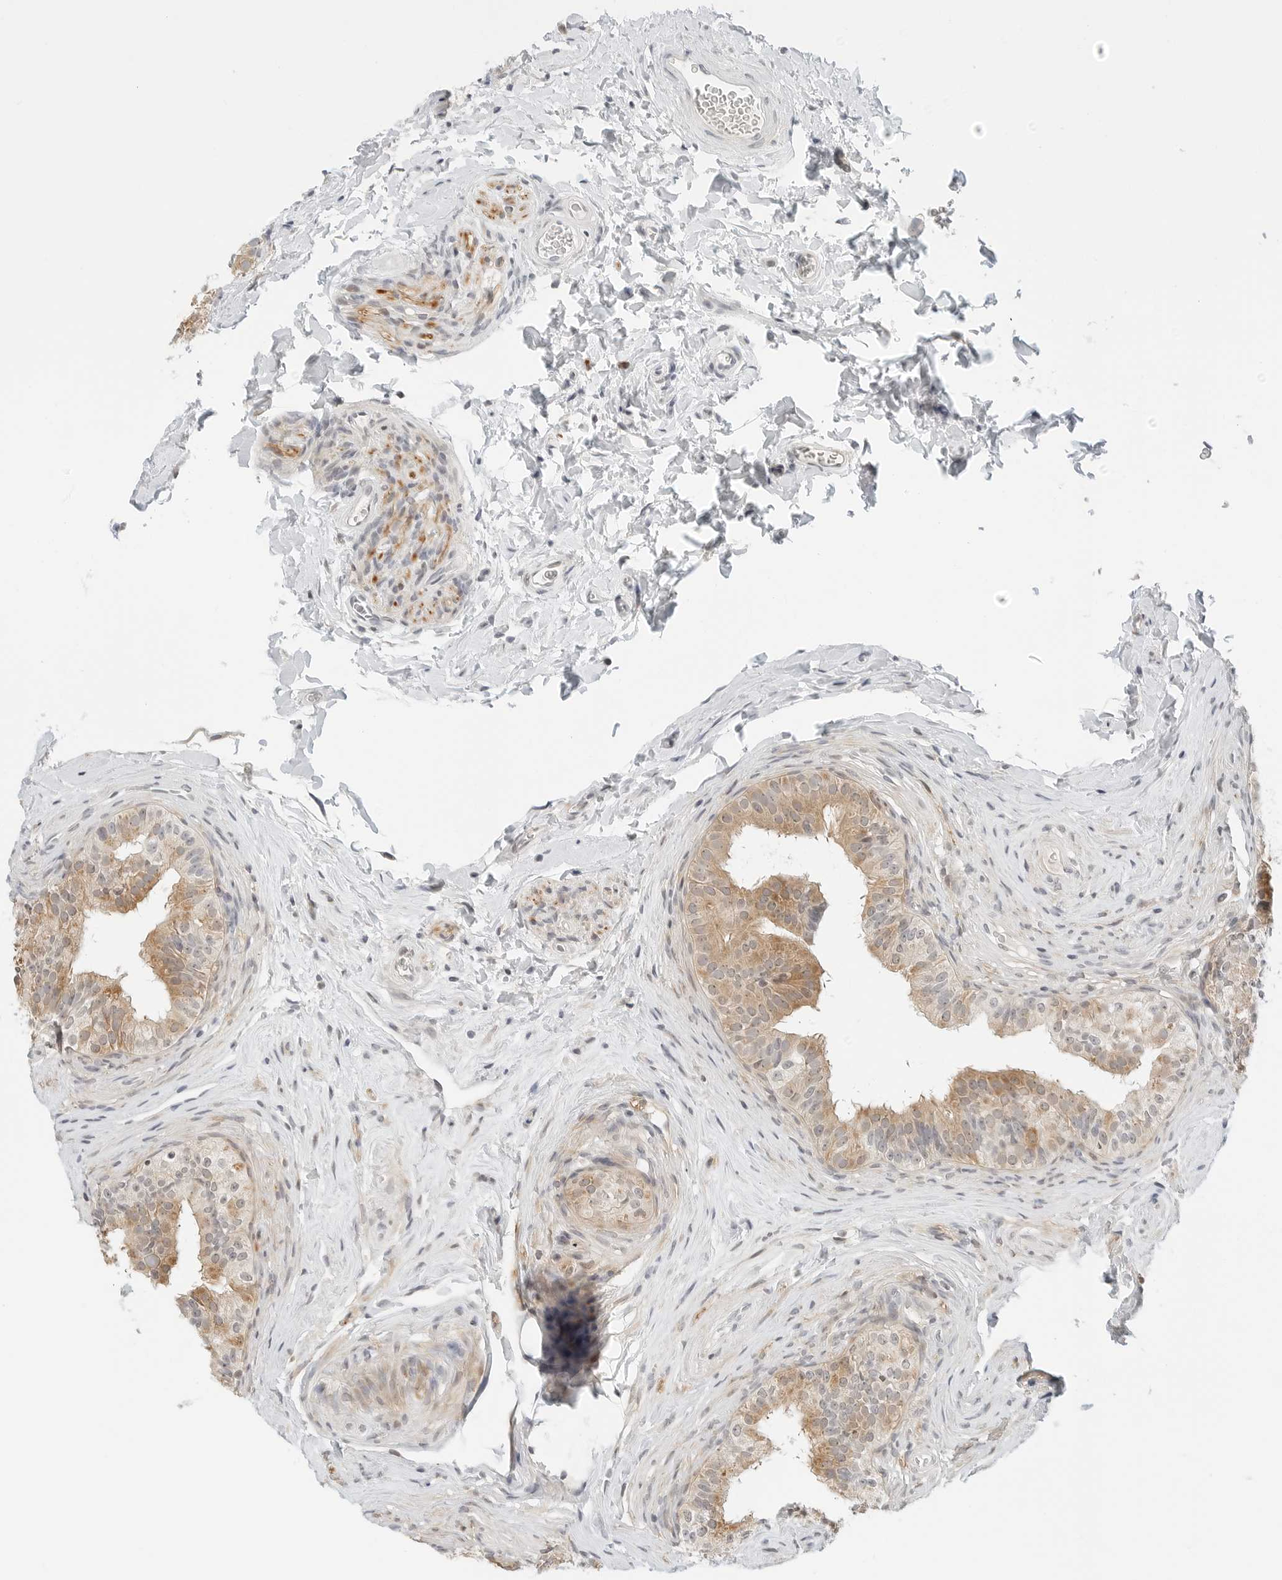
{"staining": {"intensity": "moderate", "quantity": "<25%", "location": "cytoplasmic/membranous"}, "tissue": "epididymis", "cell_type": "Glandular cells", "image_type": "normal", "snomed": [{"axis": "morphology", "description": "Normal tissue, NOS"}, {"axis": "topography", "description": "Epididymis"}], "caption": "Immunohistochemical staining of benign epididymis demonstrates moderate cytoplasmic/membranous protein expression in about <25% of glandular cells. (brown staining indicates protein expression, while blue staining denotes nuclei).", "gene": "PARP10", "patient": {"sex": "male", "age": 49}}